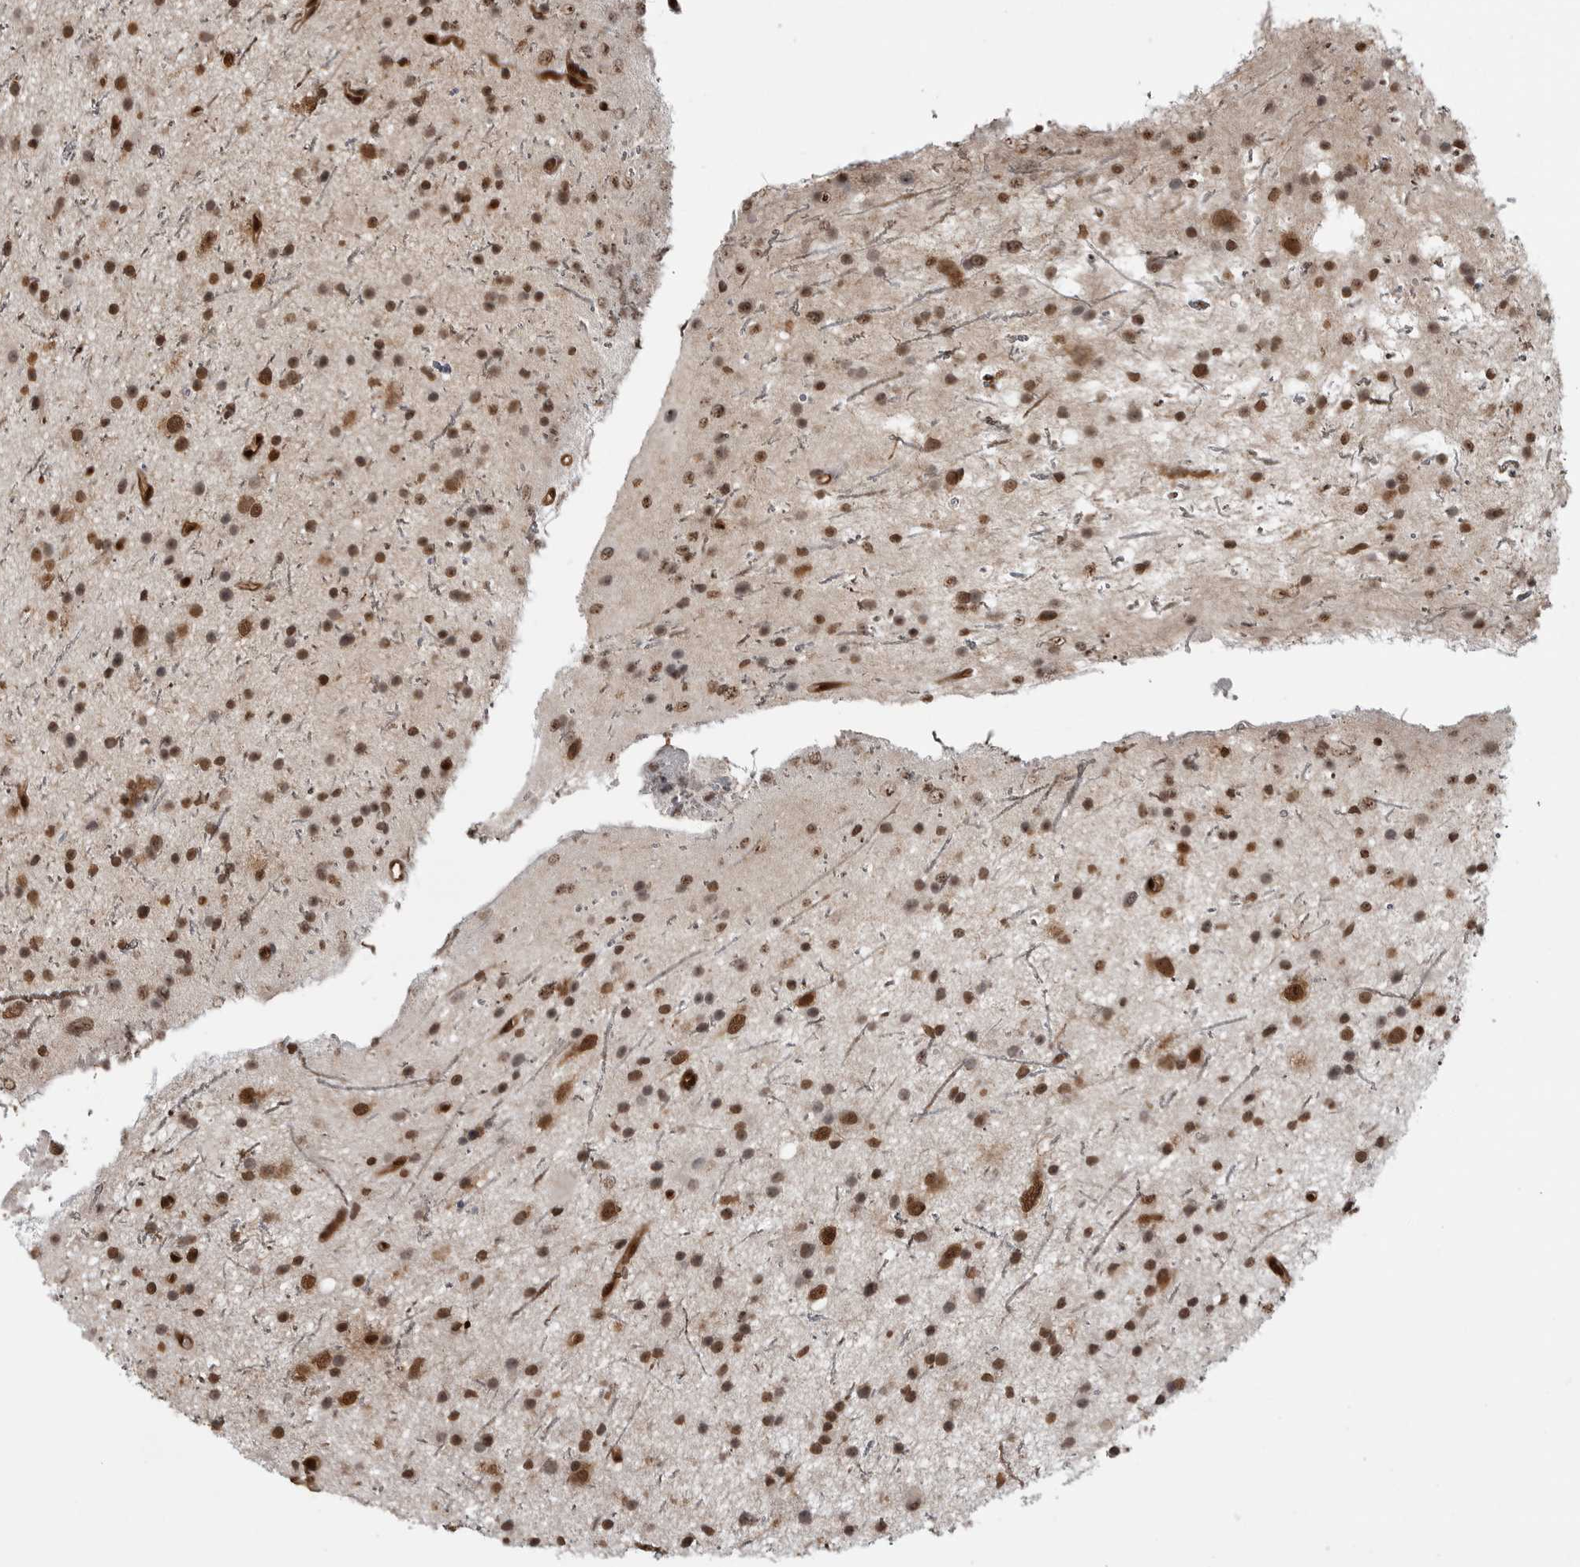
{"staining": {"intensity": "moderate", "quantity": ">75%", "location": "nuclear"}, "tissue": "glioma", "cell_type": "Tumor cells", "image_type": "cancer", "snomed": [{"axis": "morphology", "description": "Glioma, malignant, Low grade"}, {"axis": "topography", "description": "Cerebral cortex"}], "caption": "Immunohistochemical staining of malignant glioma (low-grade) displays moderate nuclear protein positivity in about >75% of tumor cells.", "gene": "SMAD2", "patient": {"sex": "female", "age": 39}}